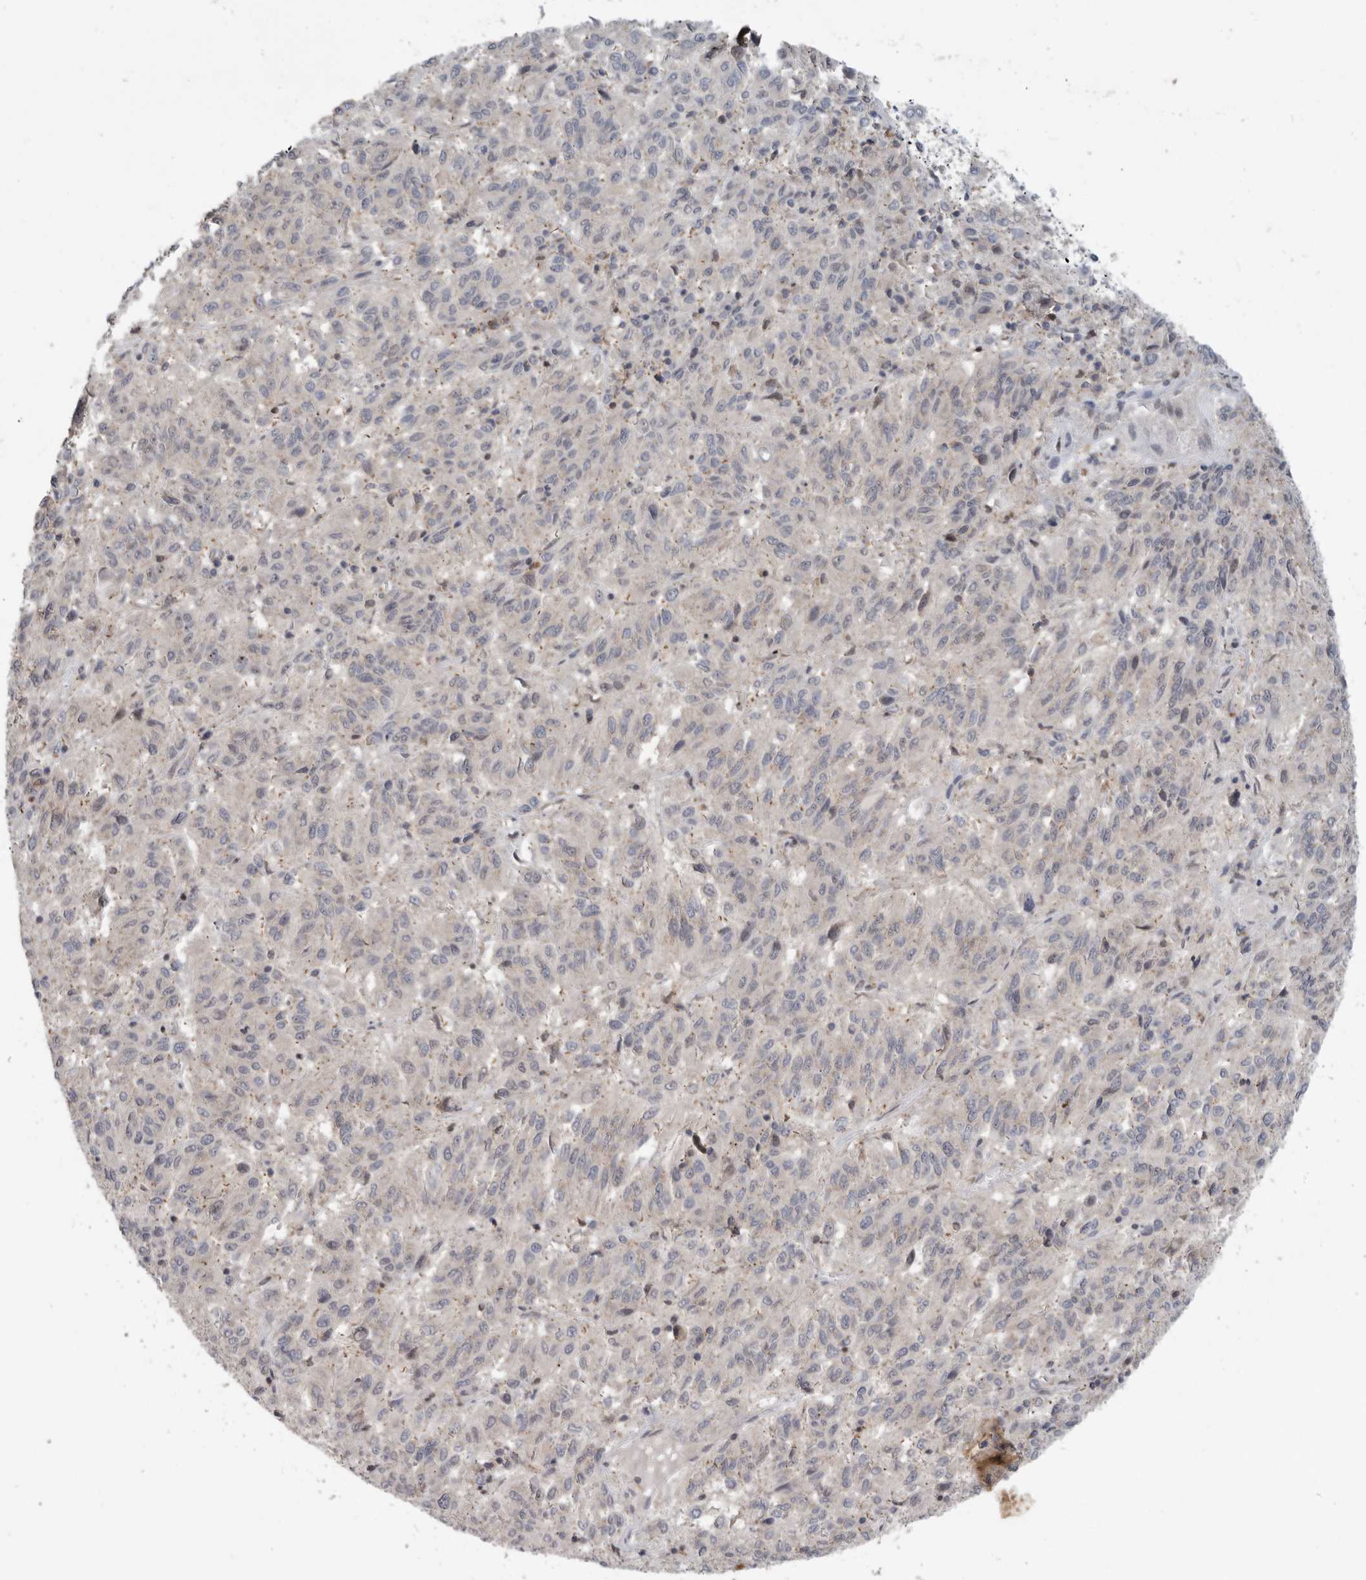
{"staining": {"intensity": "weak", "quantity": "25%-75%", "location": "cytoplasmic/membranous"}, "tissue": "melanoma", "cell_type": "Tumor cells", "image_type": "cancer", "snomed": [{"axis": "morphology", "description": "Malignant melanoma, Metastatic site"}, {"axis": "topography", "description": "Lung"}], "caption": "Protein expression analysis of human malignant melanoma (metastatic site) reveals weak cytoplasmic/membranous positivity in about 25%-75% of tumor cells. (DAB = brown stain, brightfield microscopy at high magnification).", "gene": "KLK5", "patient": {"sex": "male", "age": 64}}